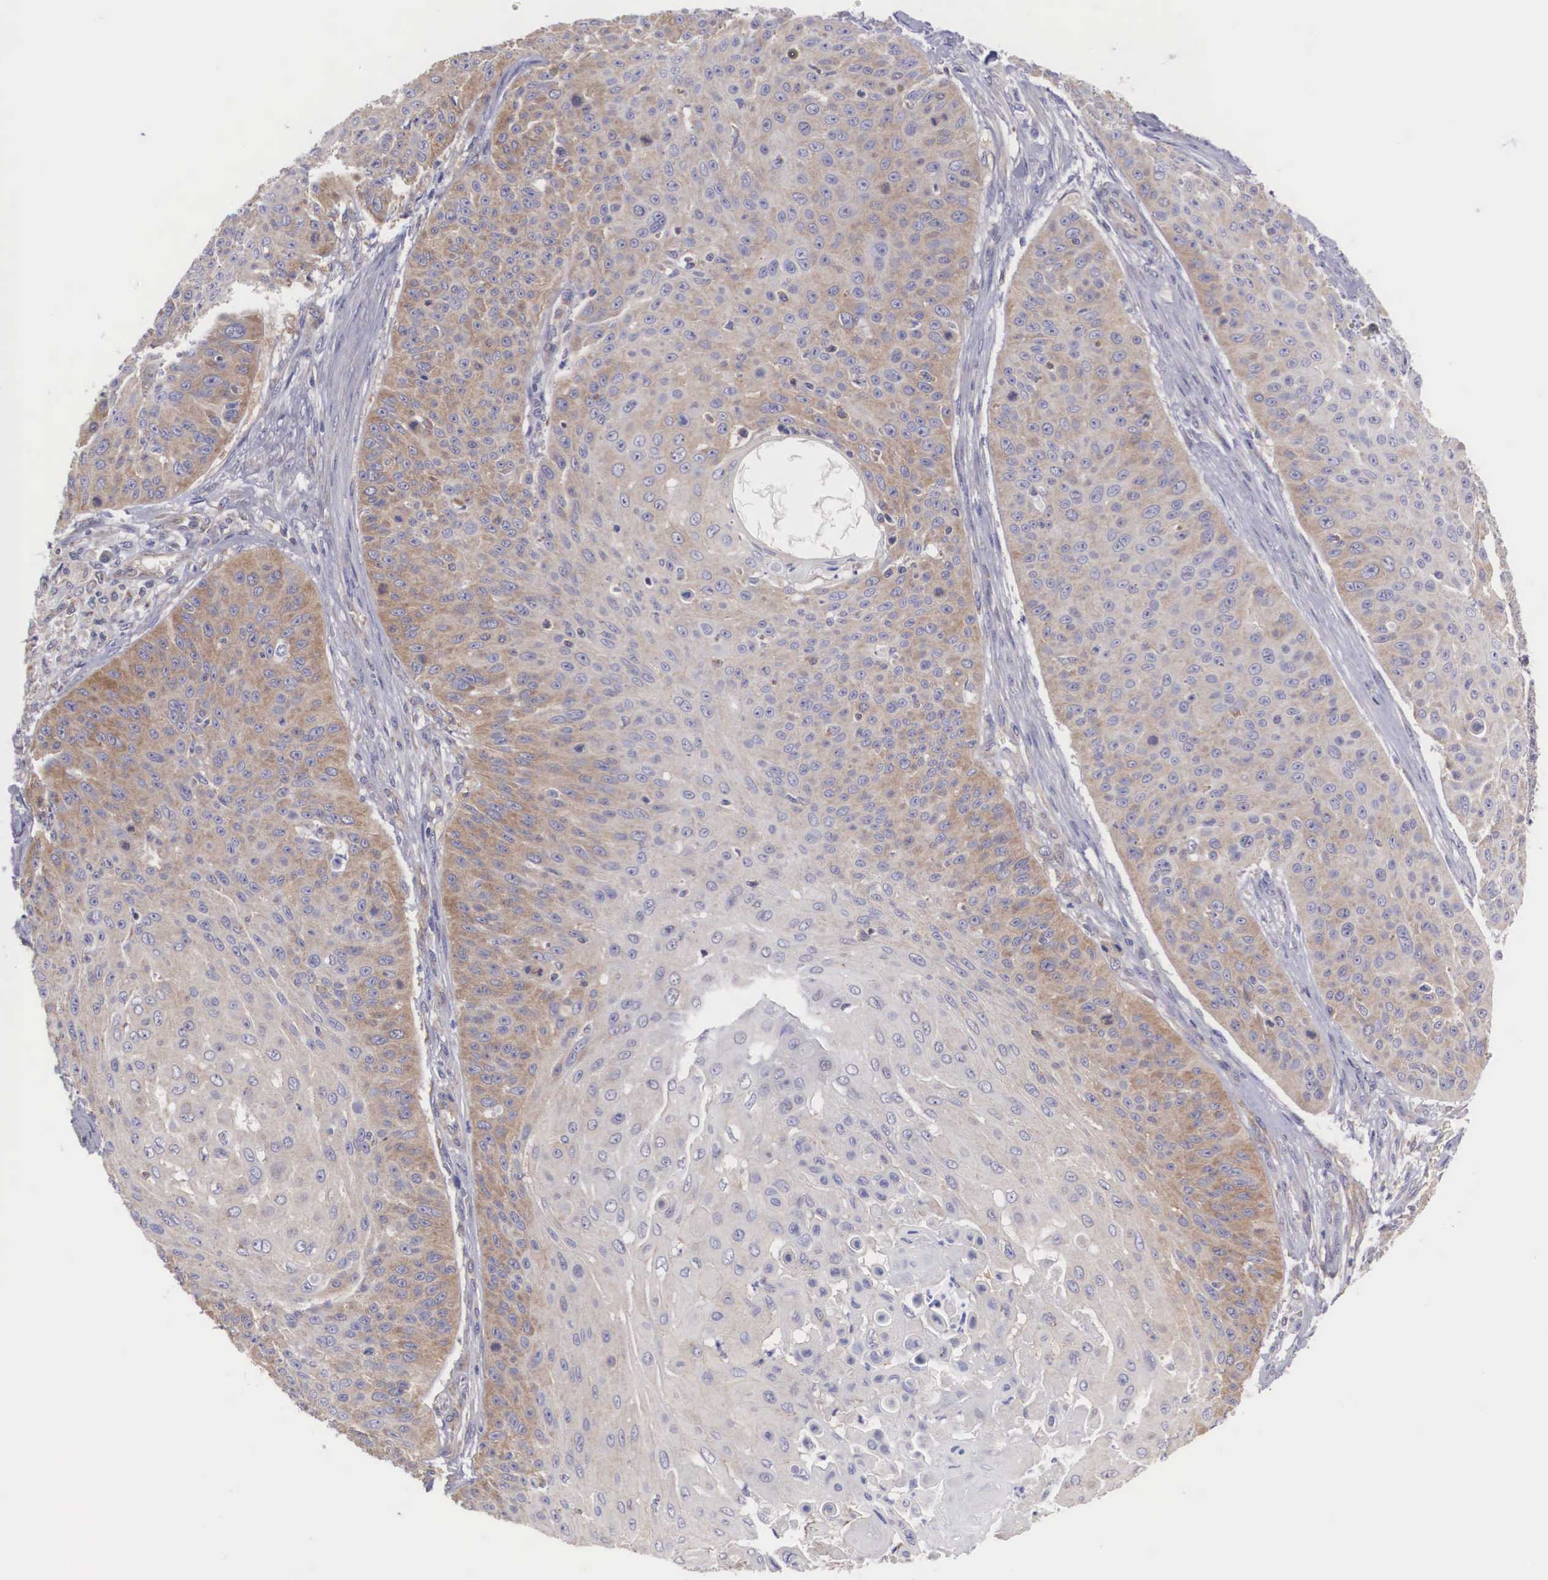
{"staining": {"intensity": "weak", "quantity": "25%-75%", "location": "cytoplasmic/membranous"}, "tissue": "skin cancer", "cell_type": "Tumor cells", "image_type": "cancer", "snomed": [{"axis": "morphology", "description": "Squamous cell carcinoma, NOS"}, {"axis": "topography", "description": "Skin"}], "caption": "The photomicrograph demonstrates immunohistochemical staining of skin cancer (squamous cell carcinoma). There is weak cytoplasmic/membranous expression is present in approximately 25%-75% of tumor cells.", "gene": "TXLNG", "patient": {"sex": "male", "age": 82}}